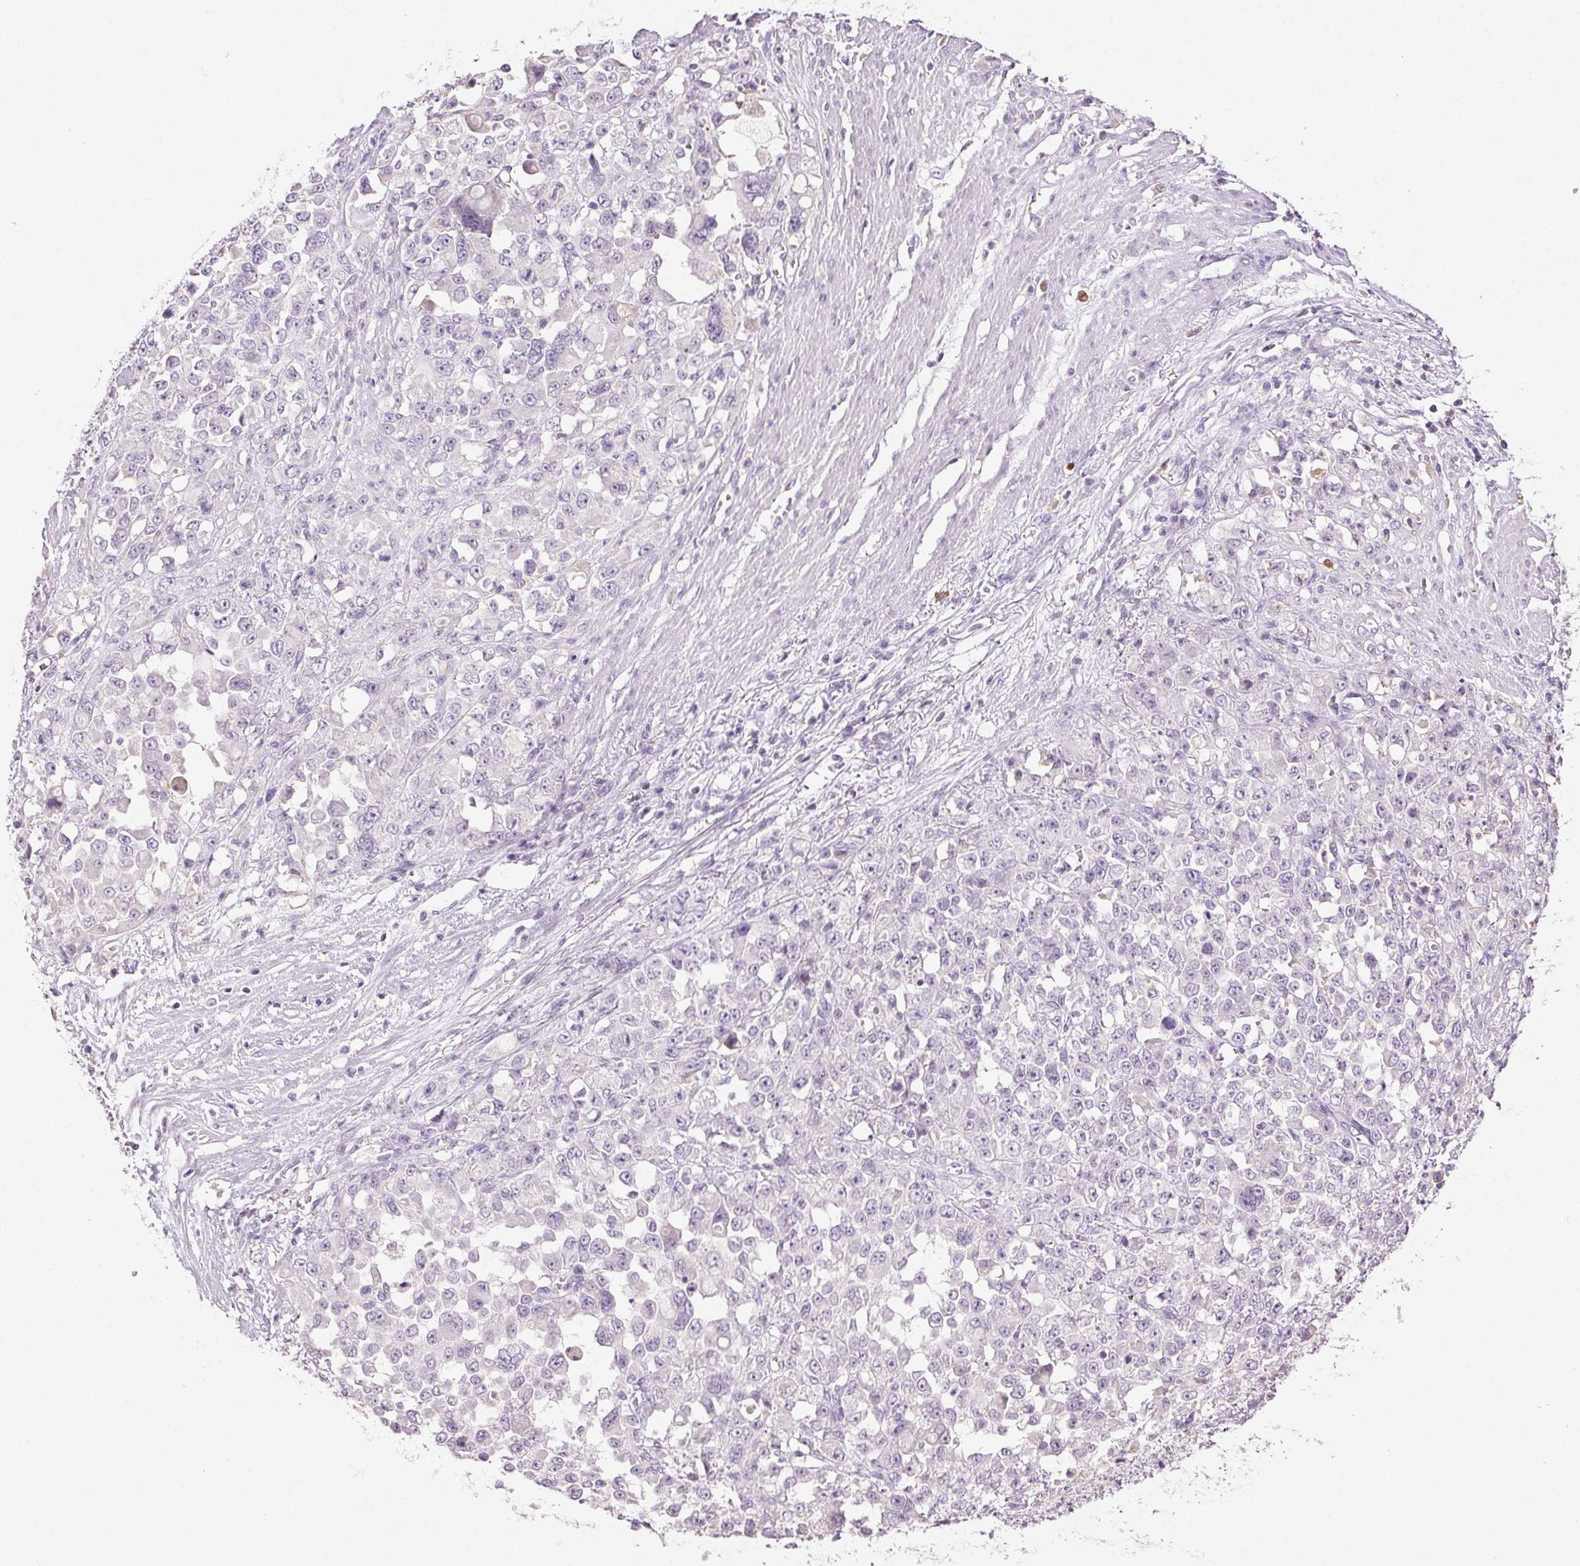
{"staining": {"intensity": "negative", "quantity": "none", "location": "none"}, "tissue": "stomach cancer", "cell_type": "Tumor cells", "image_type": "cancer", "snomed": [{"axis": "morphology", "description": "Adenocarcinoma, NOS"}, {"axis": "topography", "description": "Stomach"}], "caption": "Protein analysis of stomach adenocarcinoma shows no significant staining in tumor cells.", "gene": "BPIFB2", "patient": {"sex": "female", "age": 76}}